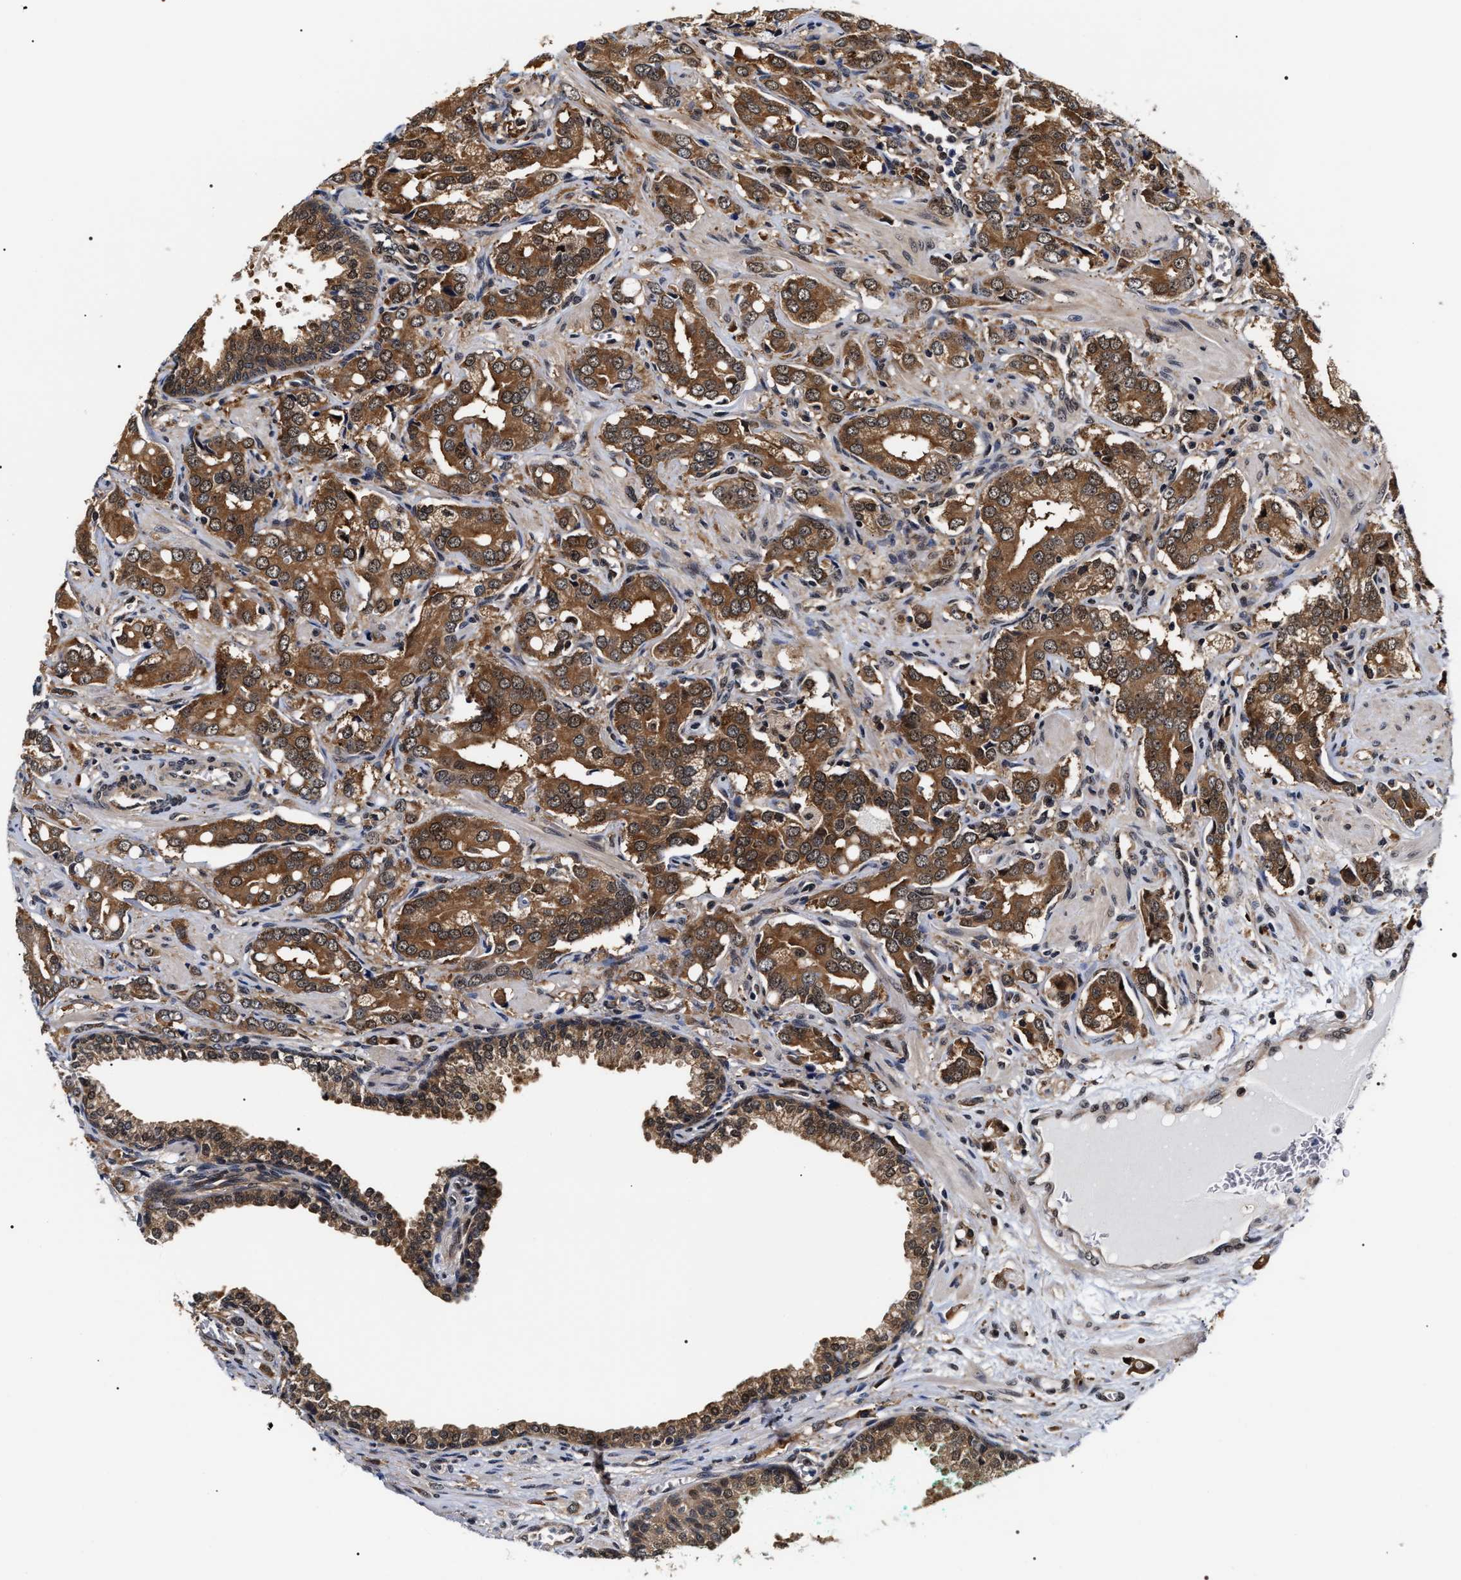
{"staining": {"intensity": "strong", "quantity": ">75%", "location": "cytoplasmic/membranous,nuclear"}, "tissue": "prostate cancer", "cell_type": "Tumor cells", "image_type": "cancer", "snomed": [{"axis": "morphology", "description": "Adenocarcinoma, High grade"}, {"axis": "topography", "description": "Prostate"}], "caption": "Immunohistochemical staining of human prostate high-grade adenocarcinoma shows strong cytoplasmic/membranous and nuclear protein staining in about >75% of tumor cells. (Stains: DAB (3,3'-diaminobenzidine) in brown, nuclei in blue, Microscopy: brightfield microscopy at high magnification).", "gene": "BAG6", "patient": {"sex": "male", "age": 52}}